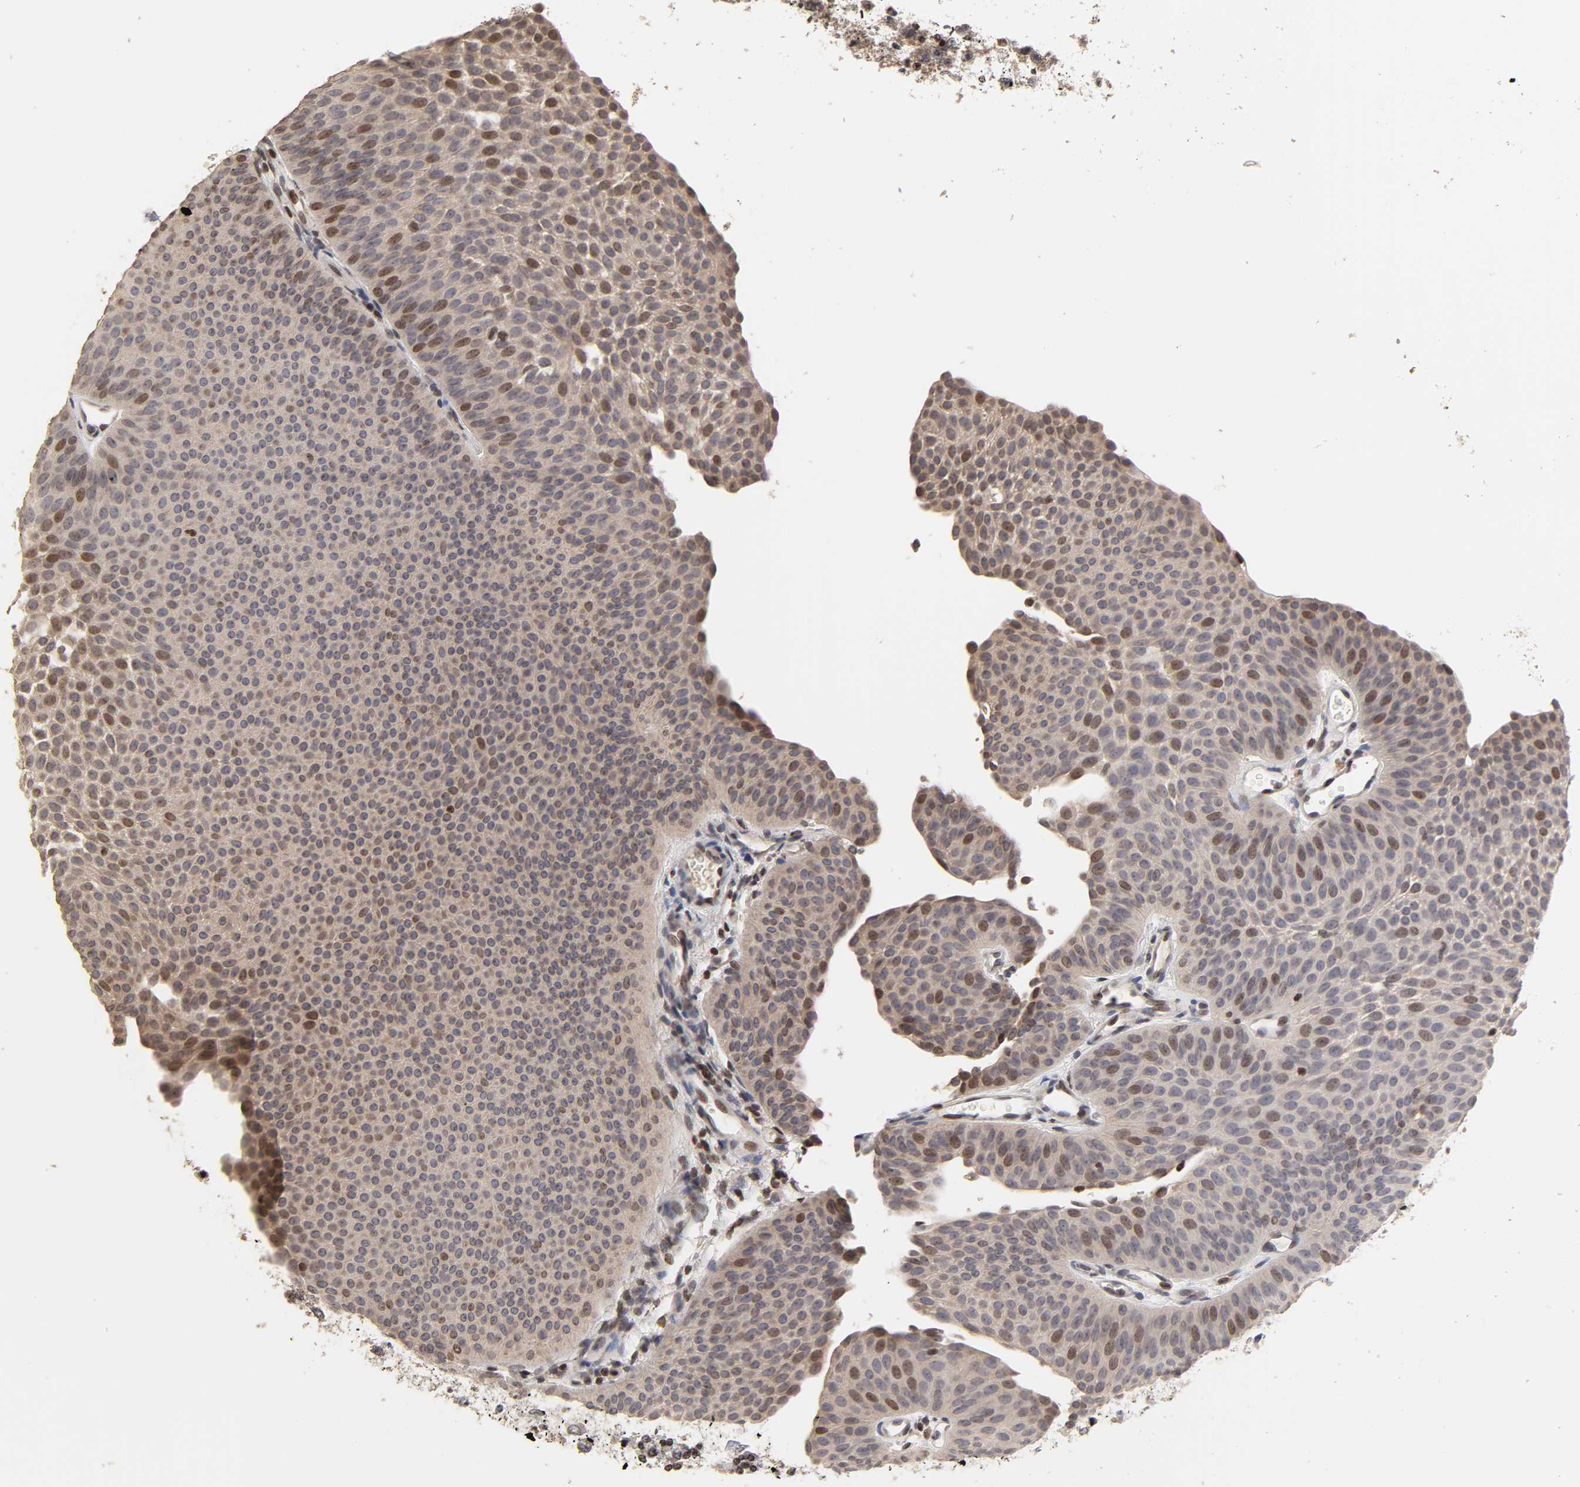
{"staining": {"intensity": "weak", "quantity": ">75%", "location": "cytoplasmic/membranous,nuclear"}, "tissue": "urothelial cancer", "cell_type": "Tumor cells", "image_type": "cancer", "snomed": [{"axis": "morphology", "description": "Urothelial carcinoma, Low grade"}, {"axis": "topography", "description": "Urinary bladder"}], "caption": "Urothelial cancer stained with a protein marker displays weak staining in tumor cells.", "gene": "ZNF473", "patient": {"sex": "female", "age": 60}}